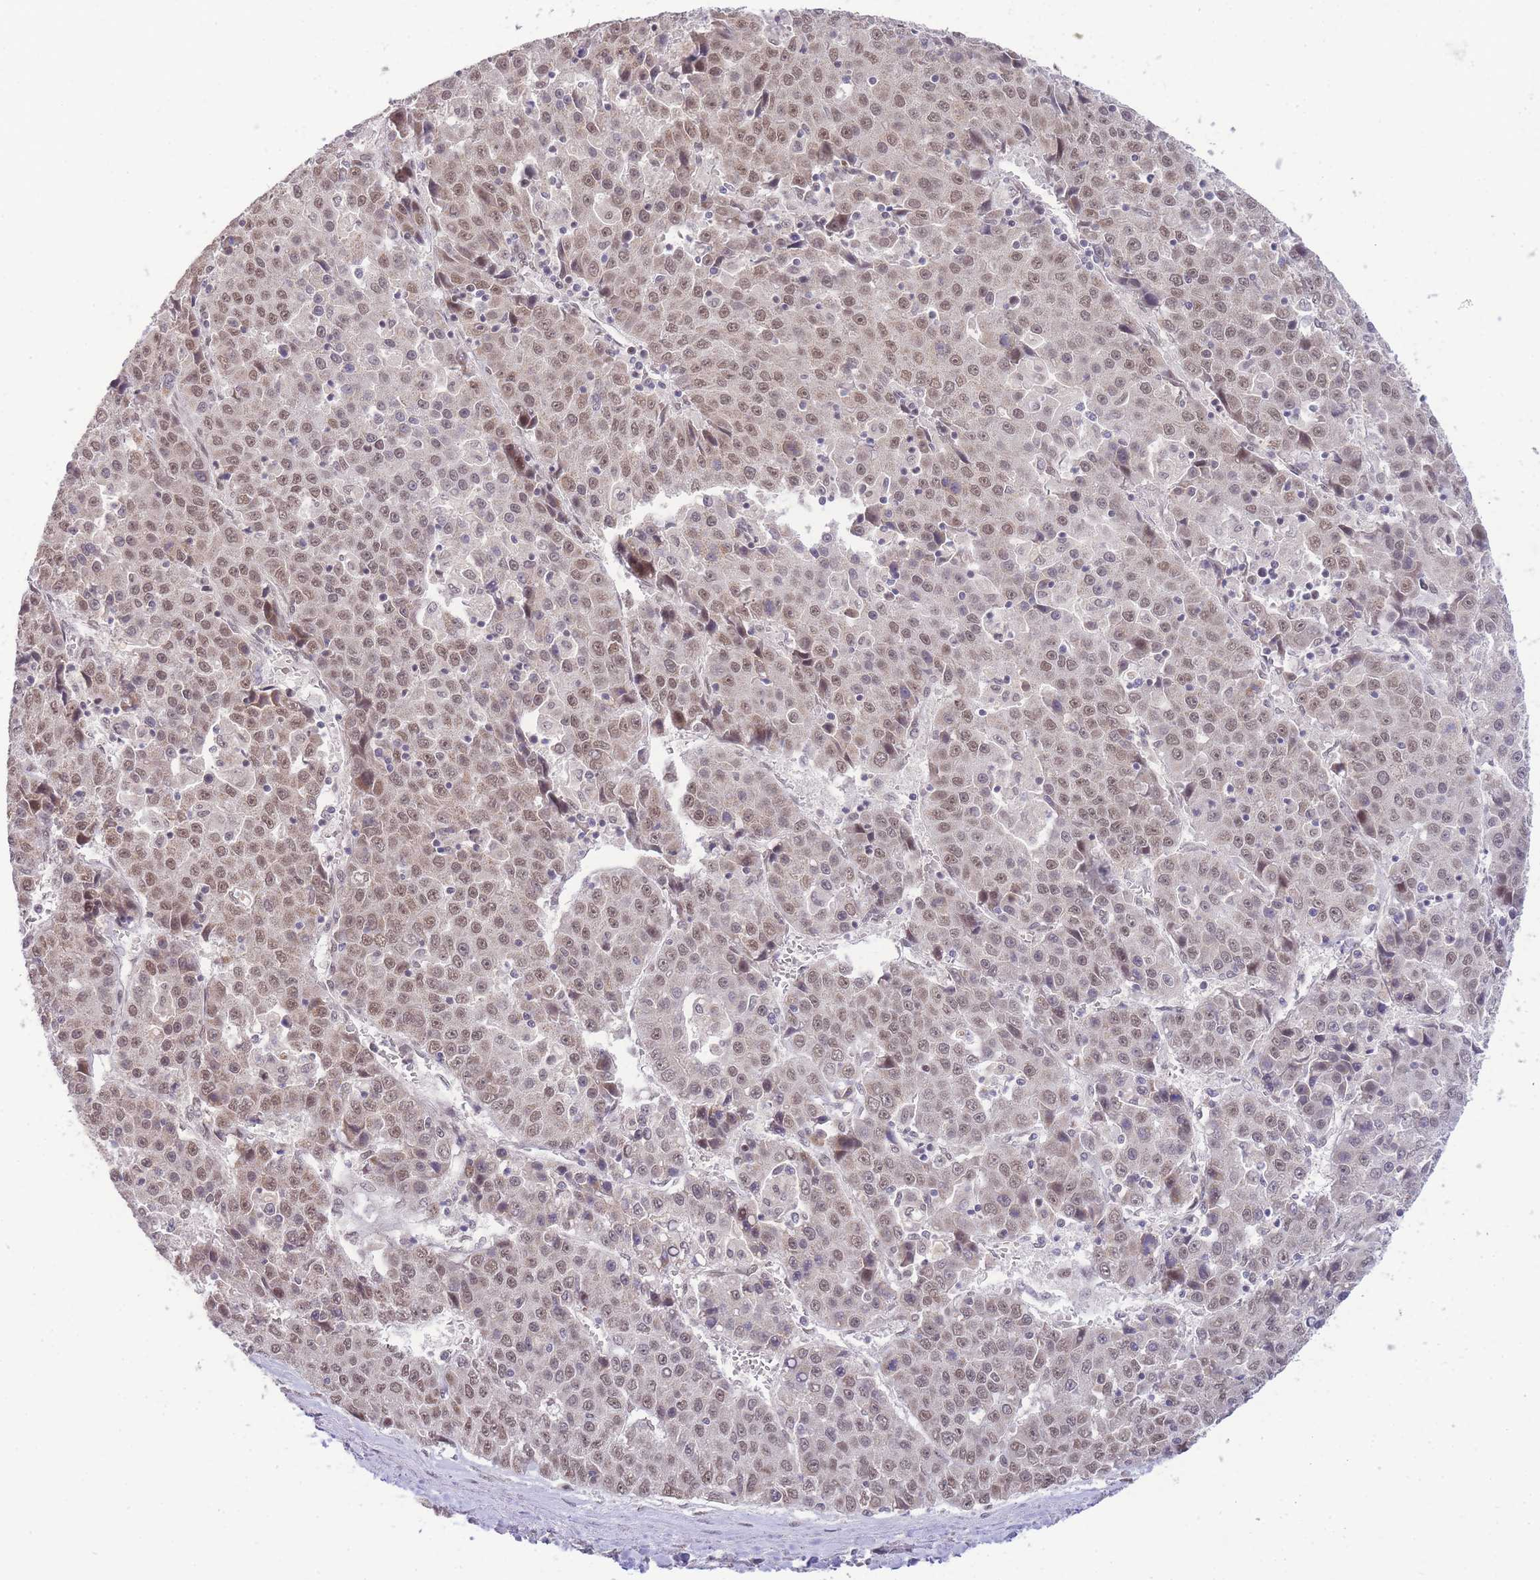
{"staining": {"intensity": "weak", "quantity": ">75%", "location": "nuclear"}, "tissue": "liver cancer", "cell_type": "Tumor cells", "image_type": "cancer", "snomed": [{"axis": "morphology", "description": "Carcinoma, Hepatocellular, NOS"}, {"axis": "topography", "description": "Liver"}], "caption": "Protein expression analysis of human liver cancer reveals weak nuclear expression in about >75% of tumor cells.", "gene": "PUS10", "patient": {"sex": "female", "age": 53}}